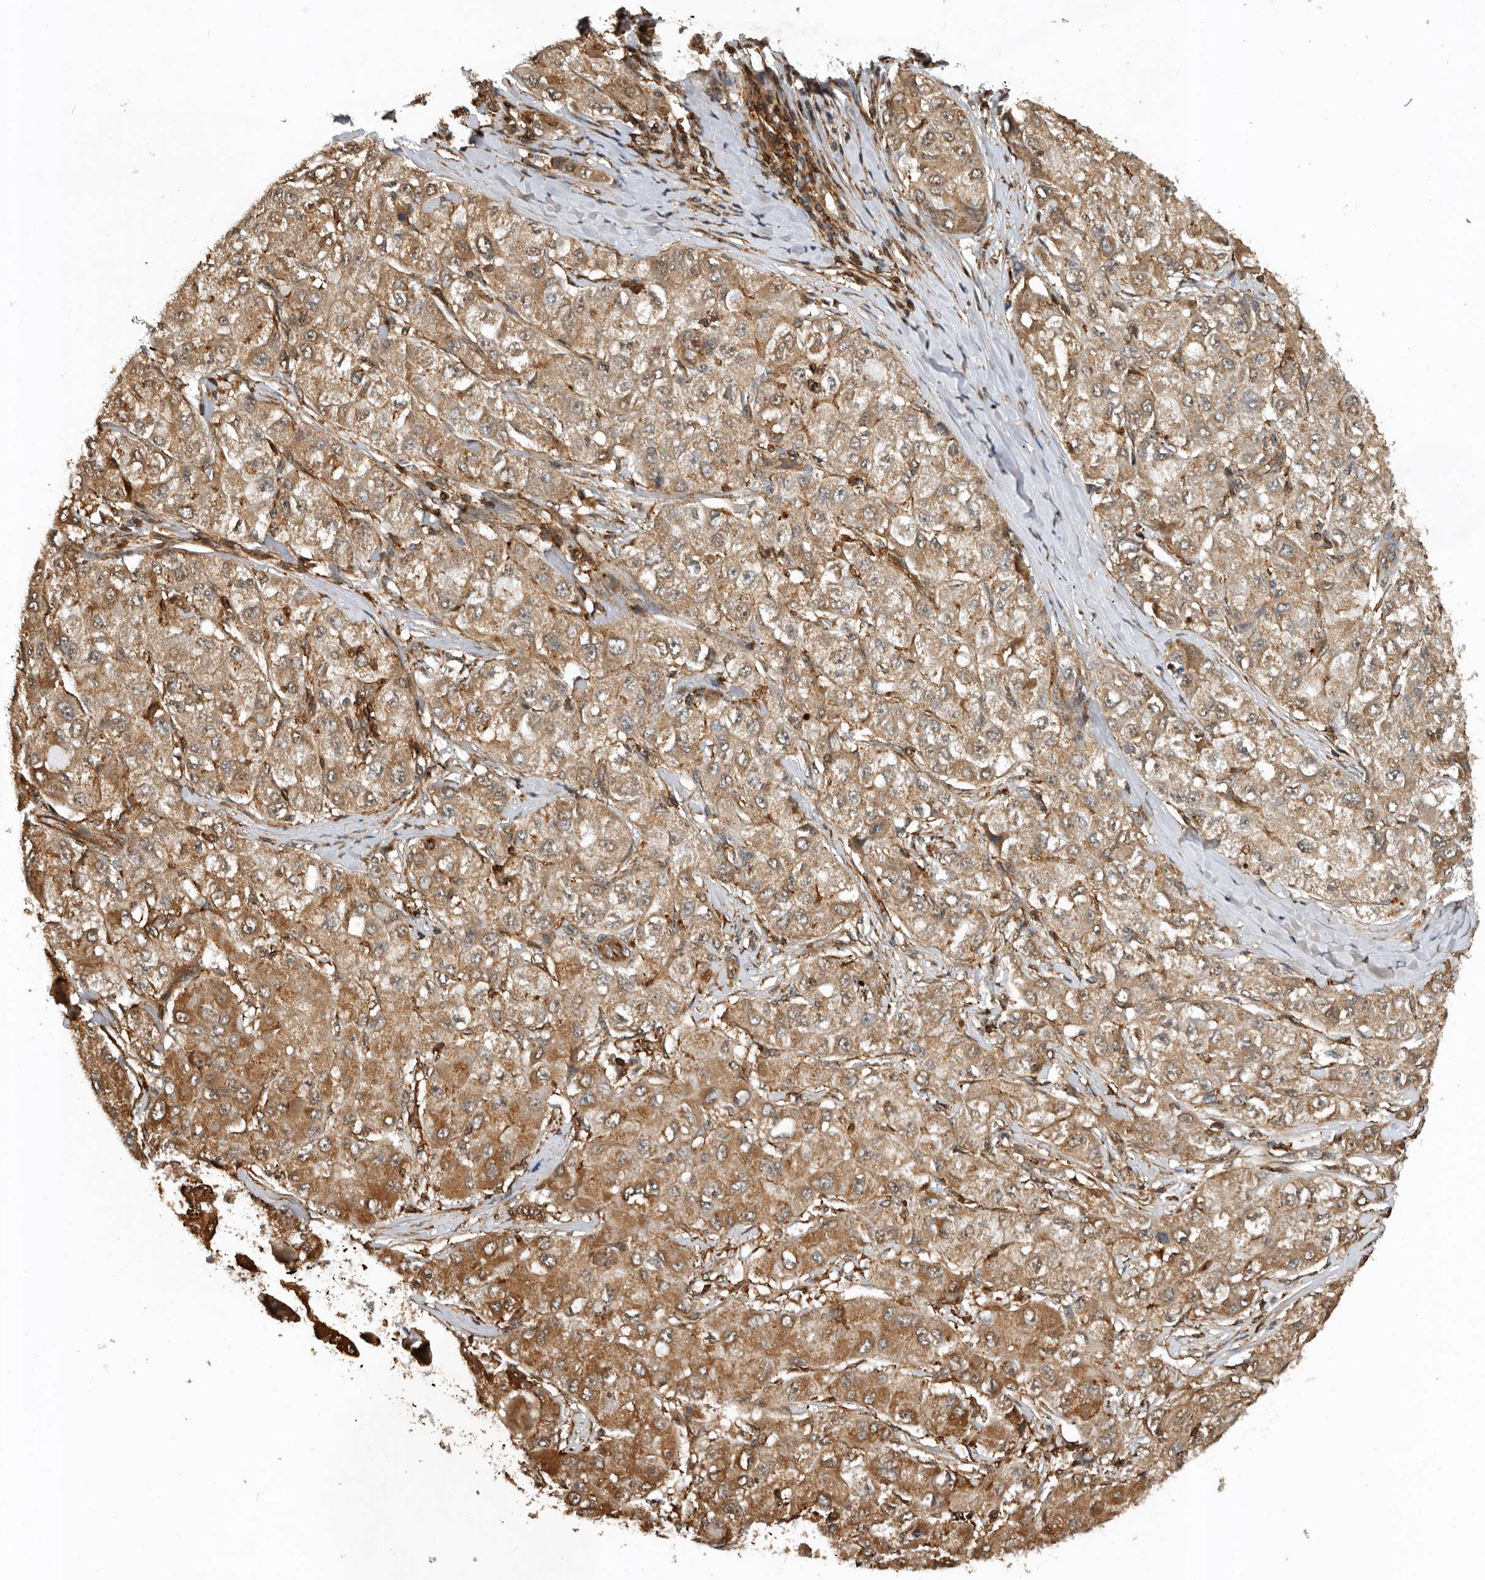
{"staining": {"intensity": "moderate", "quantity": ">75%", "location": "cytoplasmic/membranous"}, "tissue": "liver cancer", "cell_type": "Tumor cells", "image_type": "cancer", "snomed": [{"axis": "morphology", "description": "Carcinoma, Hepatocellular, NOS"}, {"axis": "topography", "description": "Liver"}], "caption": "This photomicrograph exhibits immunohistochemistry (IHC) staining of human hepatocellular carcinoma (liver), with medium moderate cytoplasmic/membranous staining in approximately >75% of tumor cells.", "gene": "RNF157", "patient": {"sex": "male", "age": 80}}